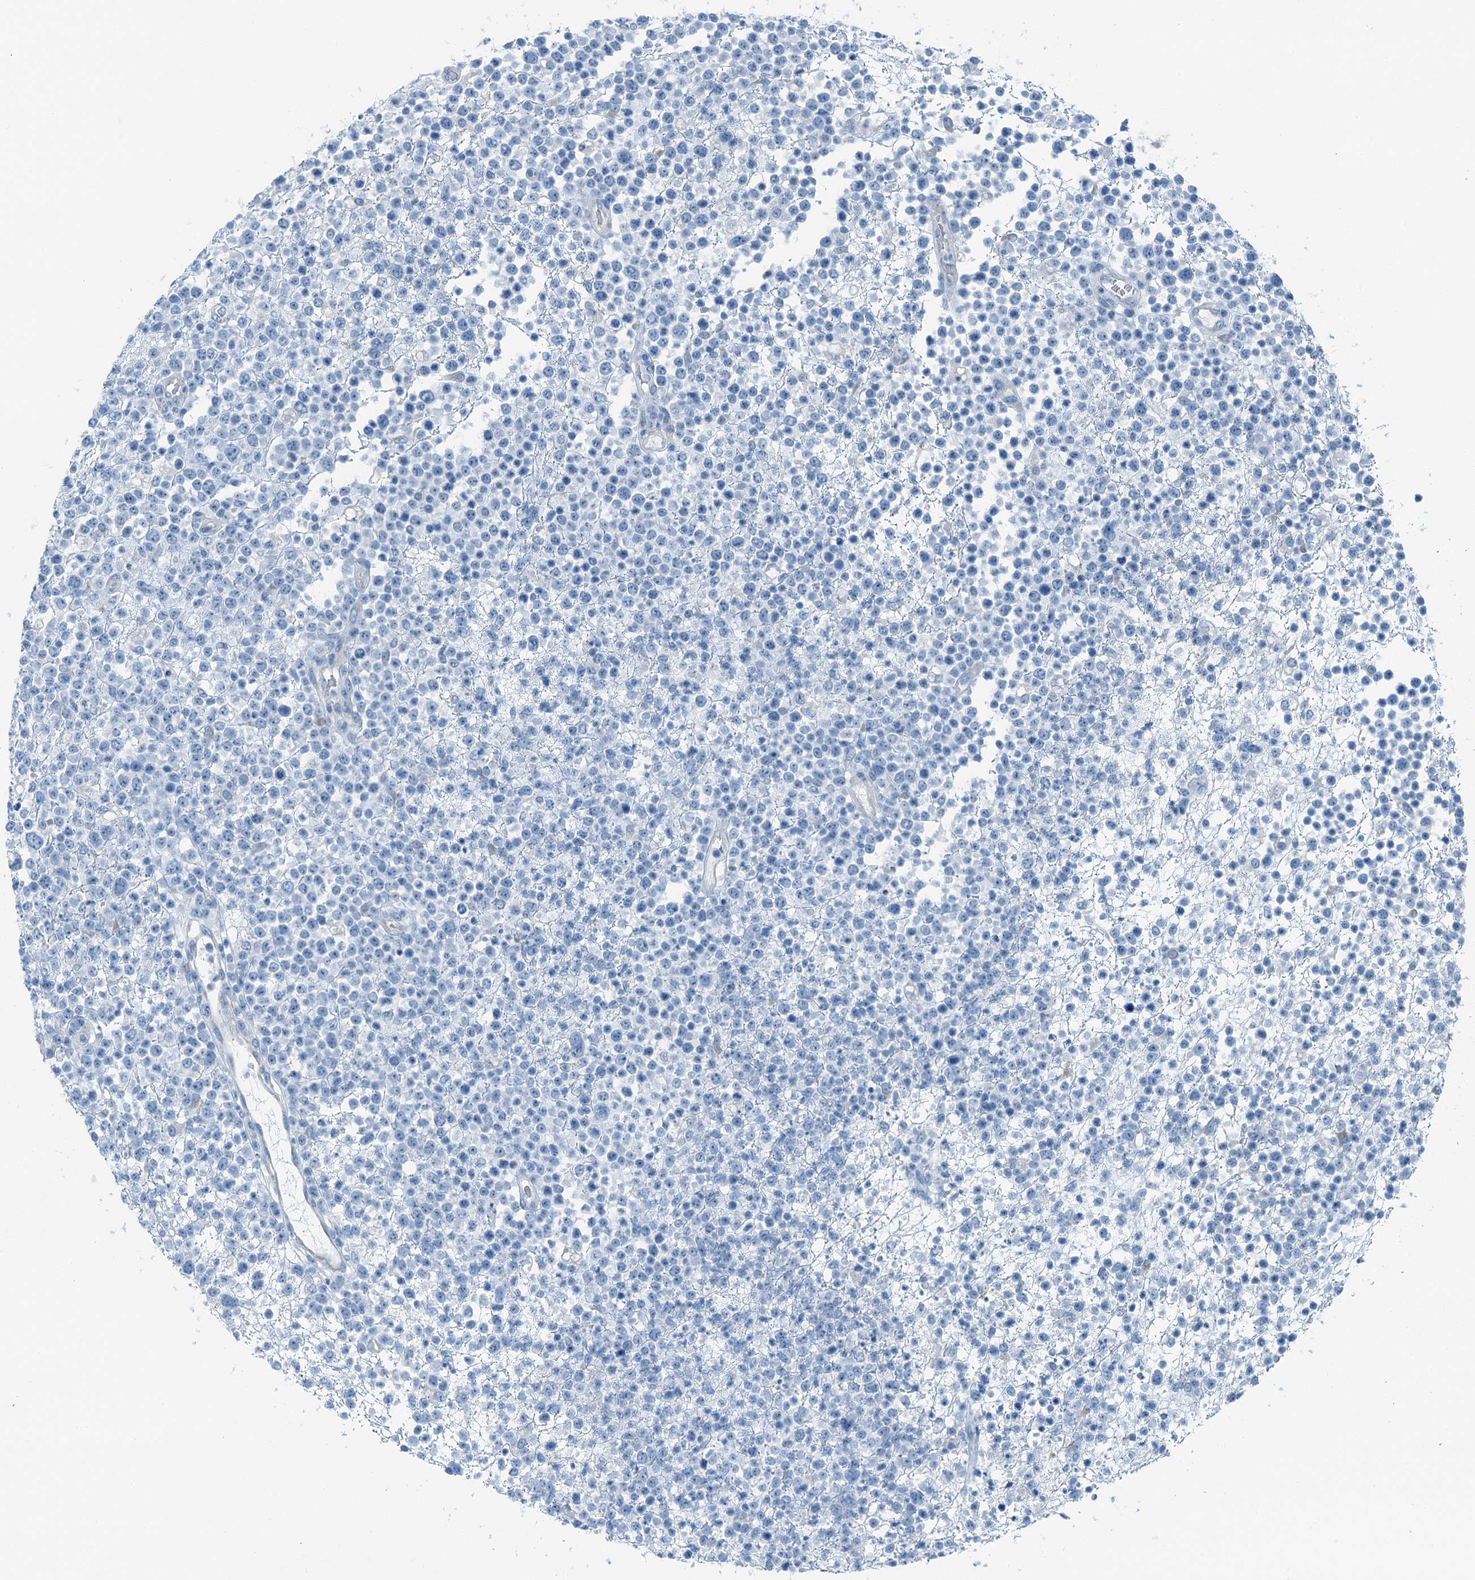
{"staining": {"intensity": "negative", "quantity": "none", "location": "none"}, "tissue": "lymphoma", "cell_type": "Tumor cells", "image_type": "cancer", "snomed": [{"axis": "morphology", "description": "Malignant lymphoma, non-Hodgkin's type, High grade"}, {"axis": "topography", "description": "Colon"}], "caption": "This histopathology image is of high-grade malignant lymphoma, non-Hodgkin's type stained with IHC to label a protein in brown with the nuclei are counter-stained blue. There is no staining in tumor cells.", "gene": "TMOD2", "patient": {"sex": "female", "age": 53}}